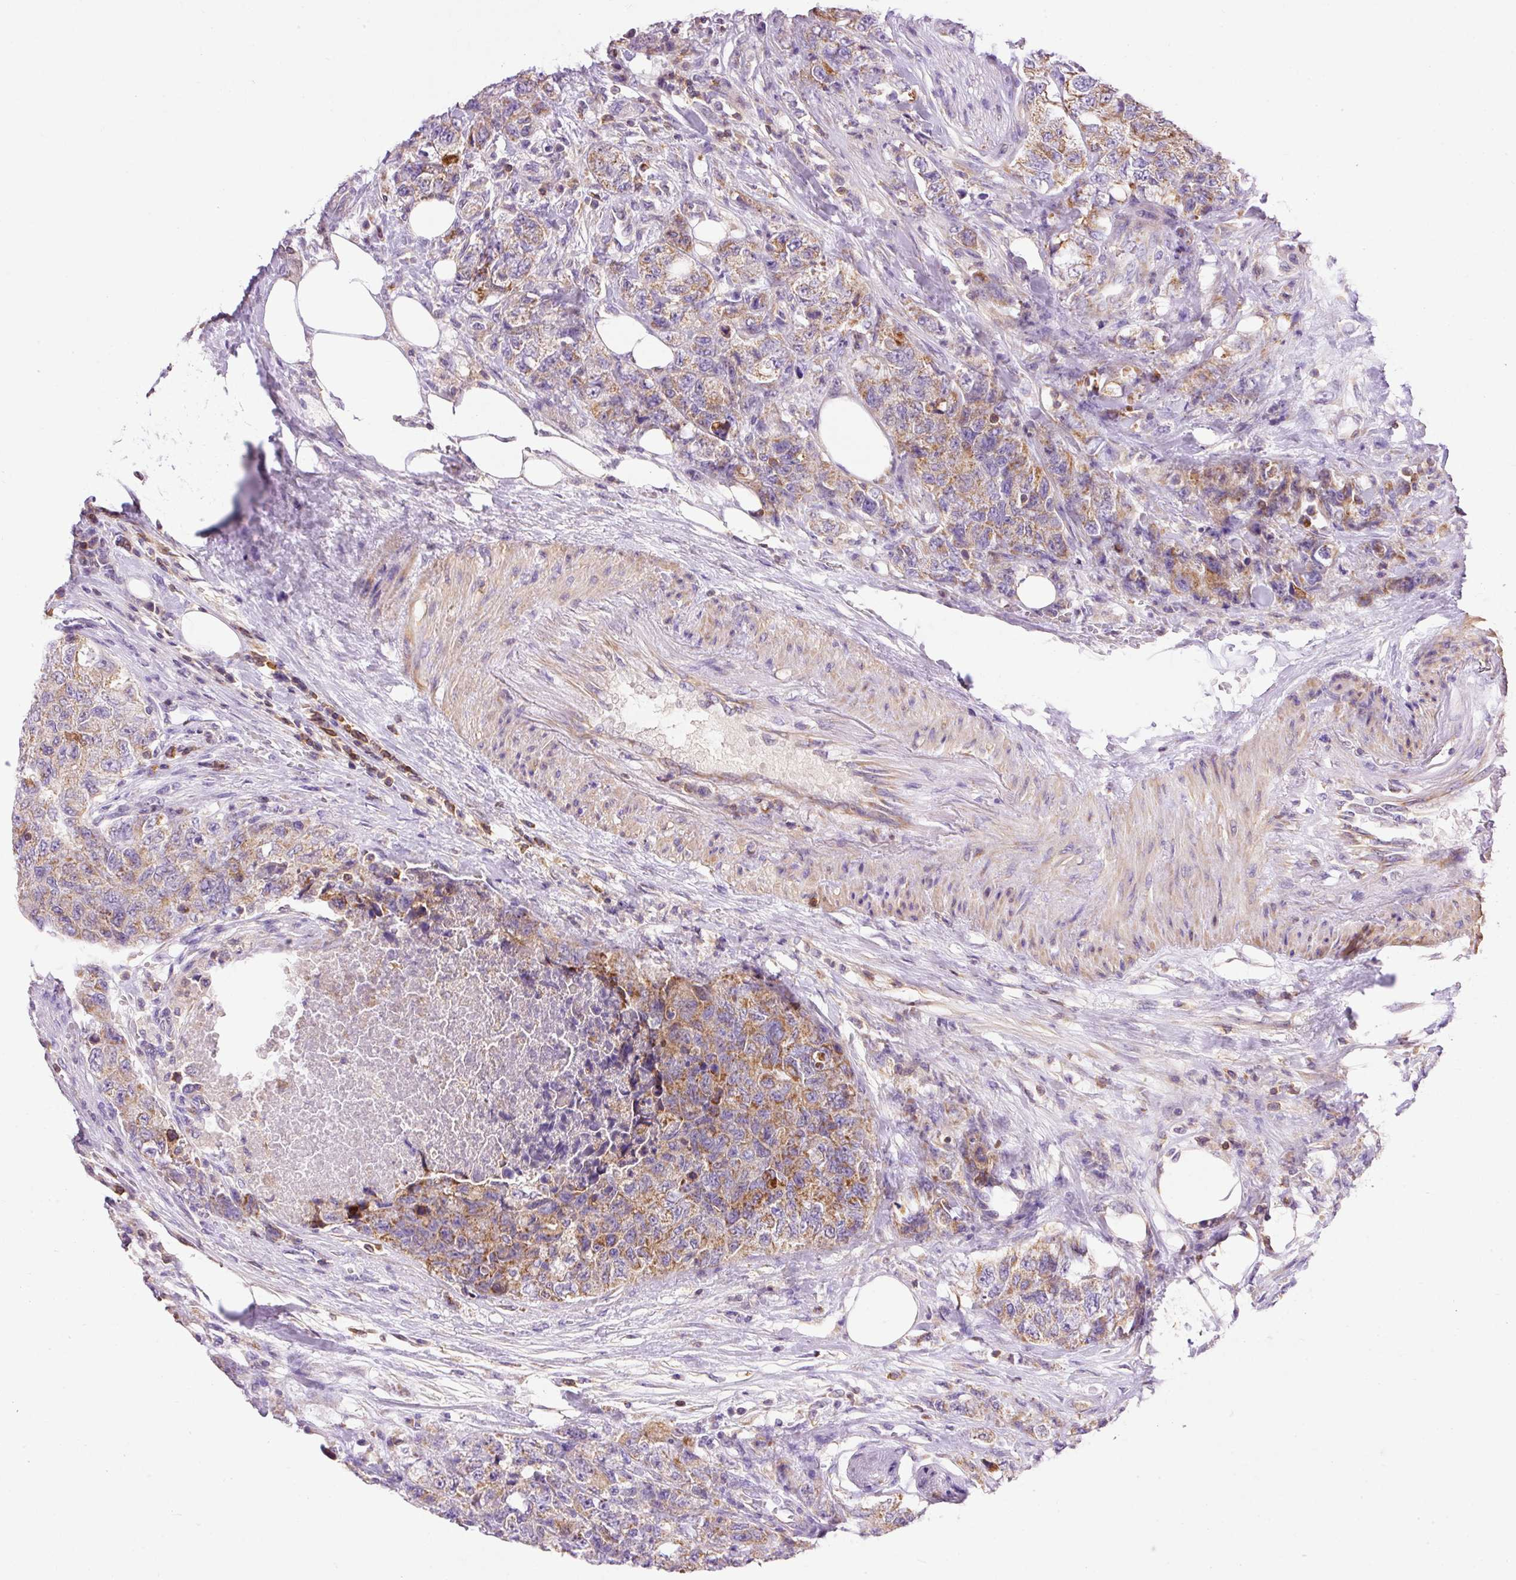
{"staining": {"intensity": "moderate", "quantity": ">75%", "location": "cytoplasmic/membranous"}, "tissue": "urothelial cancer", "cell_type": "Tumor cells", "image_type": "cancer", "snomed": [{"axis": "morphology", "description": "Urothelial carcinoma, High grade"}, {"axis": "topography", "description": "Urinary bladder"}], "caption": "High-magnification brightfield microscopy of urothelial cancer stained with DAB (3,3'-diaminobenzidine) (brown) and counterstained with hematoxylin (blue). tumor cells exhibit moderate cytoplasmic/membranous staining is appreciated in about>75% of cells. (Brightfield microscopy of DAB IHC at high magnification).", "gene": "IMMT", "patient": {"sex": "female", "age": 78}}